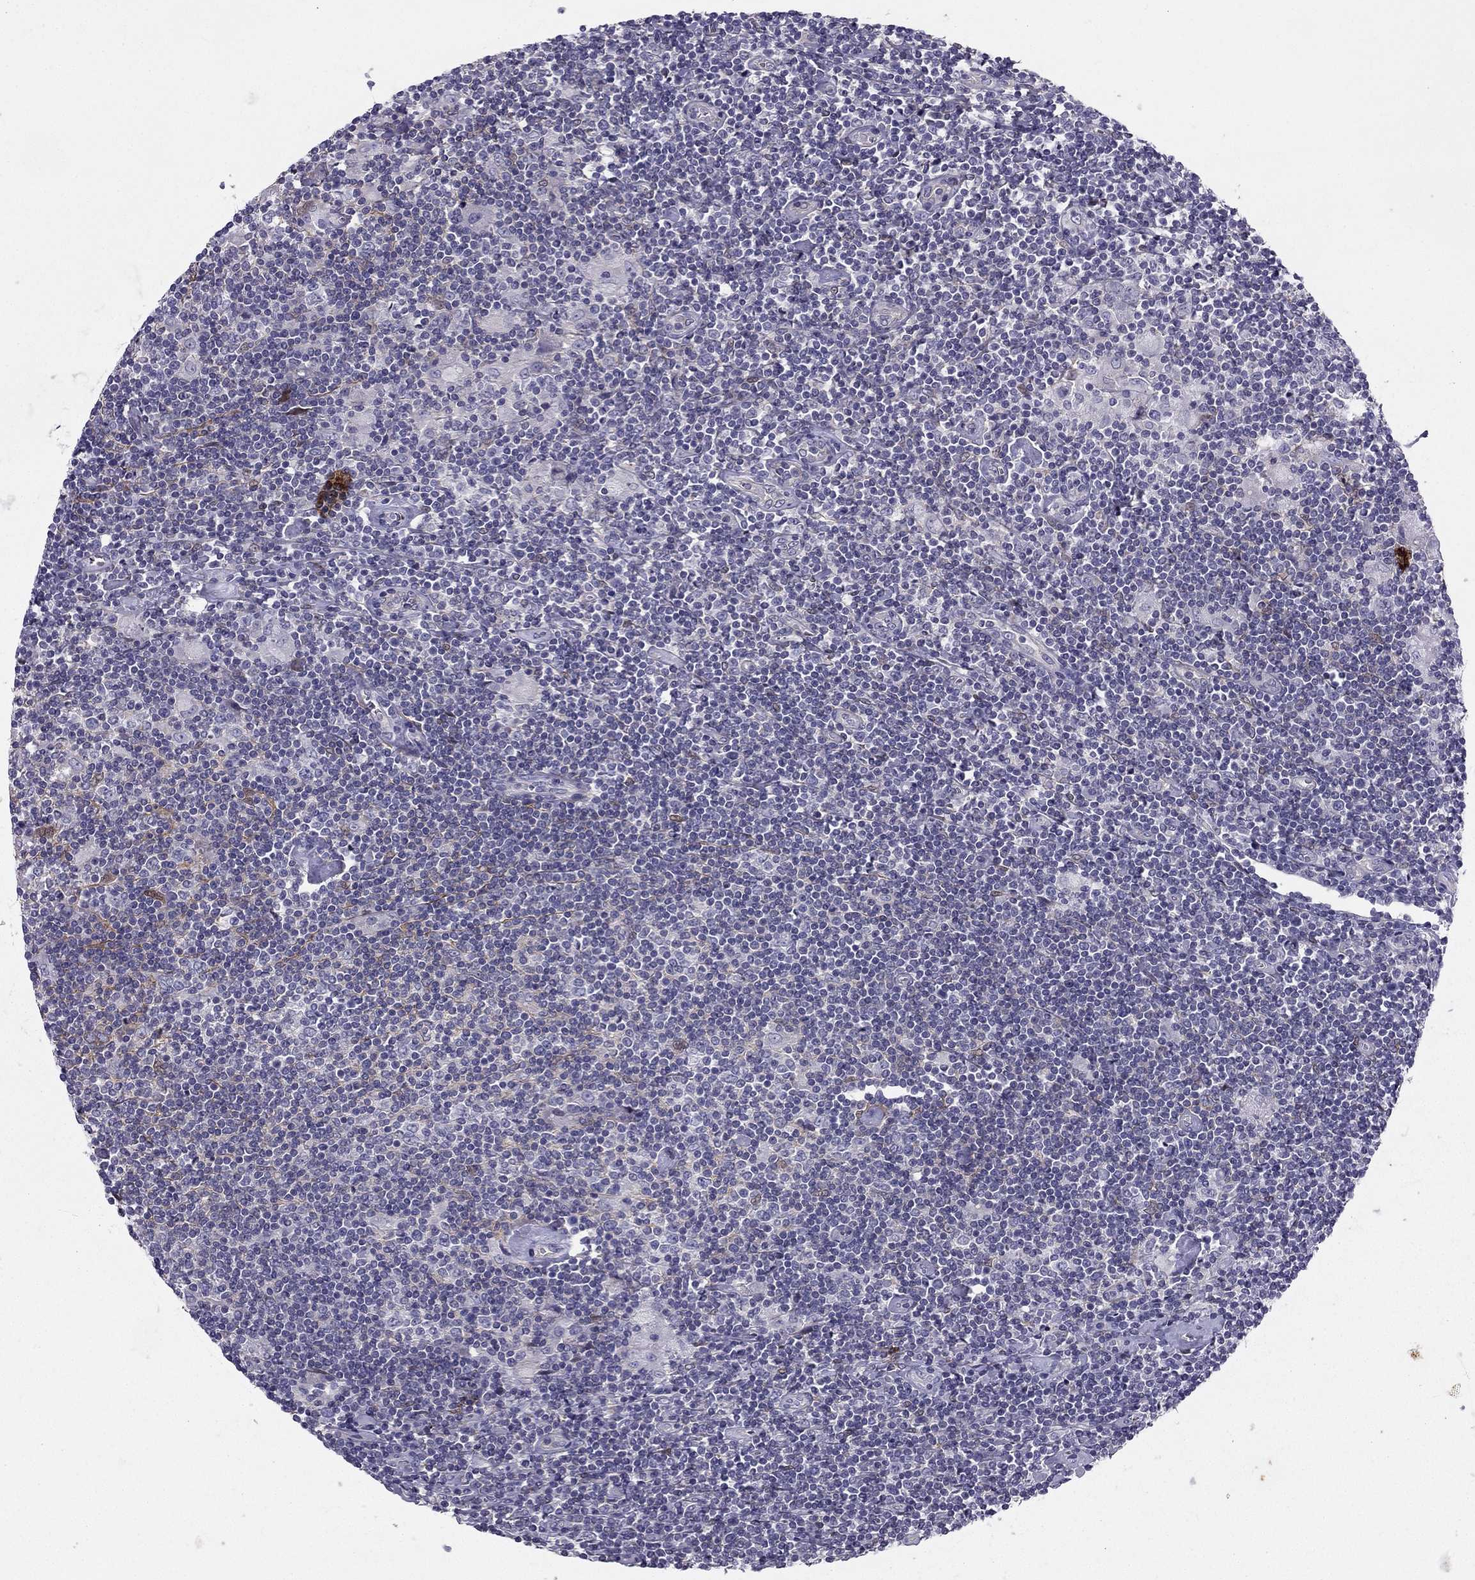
{"staining": {"intensity": "negative", "quantity": "none", "location": "none"}, "tissue": "lymphoma", "cell_type": "Tumor cells", "image_type": "cancer", "snomed": [{"axis": "morphology", "description": "Hodgkin's disease, NOS"}, {"axis": "topography", "description": "Lymph node"}], "caption": "High power microscopy micrograph of an immunohistochemistry image of lymphoma, revealing no significant staining in tumor cells.", "gene": "SYT5", "patient": {"sex": "male", "age": 40}}